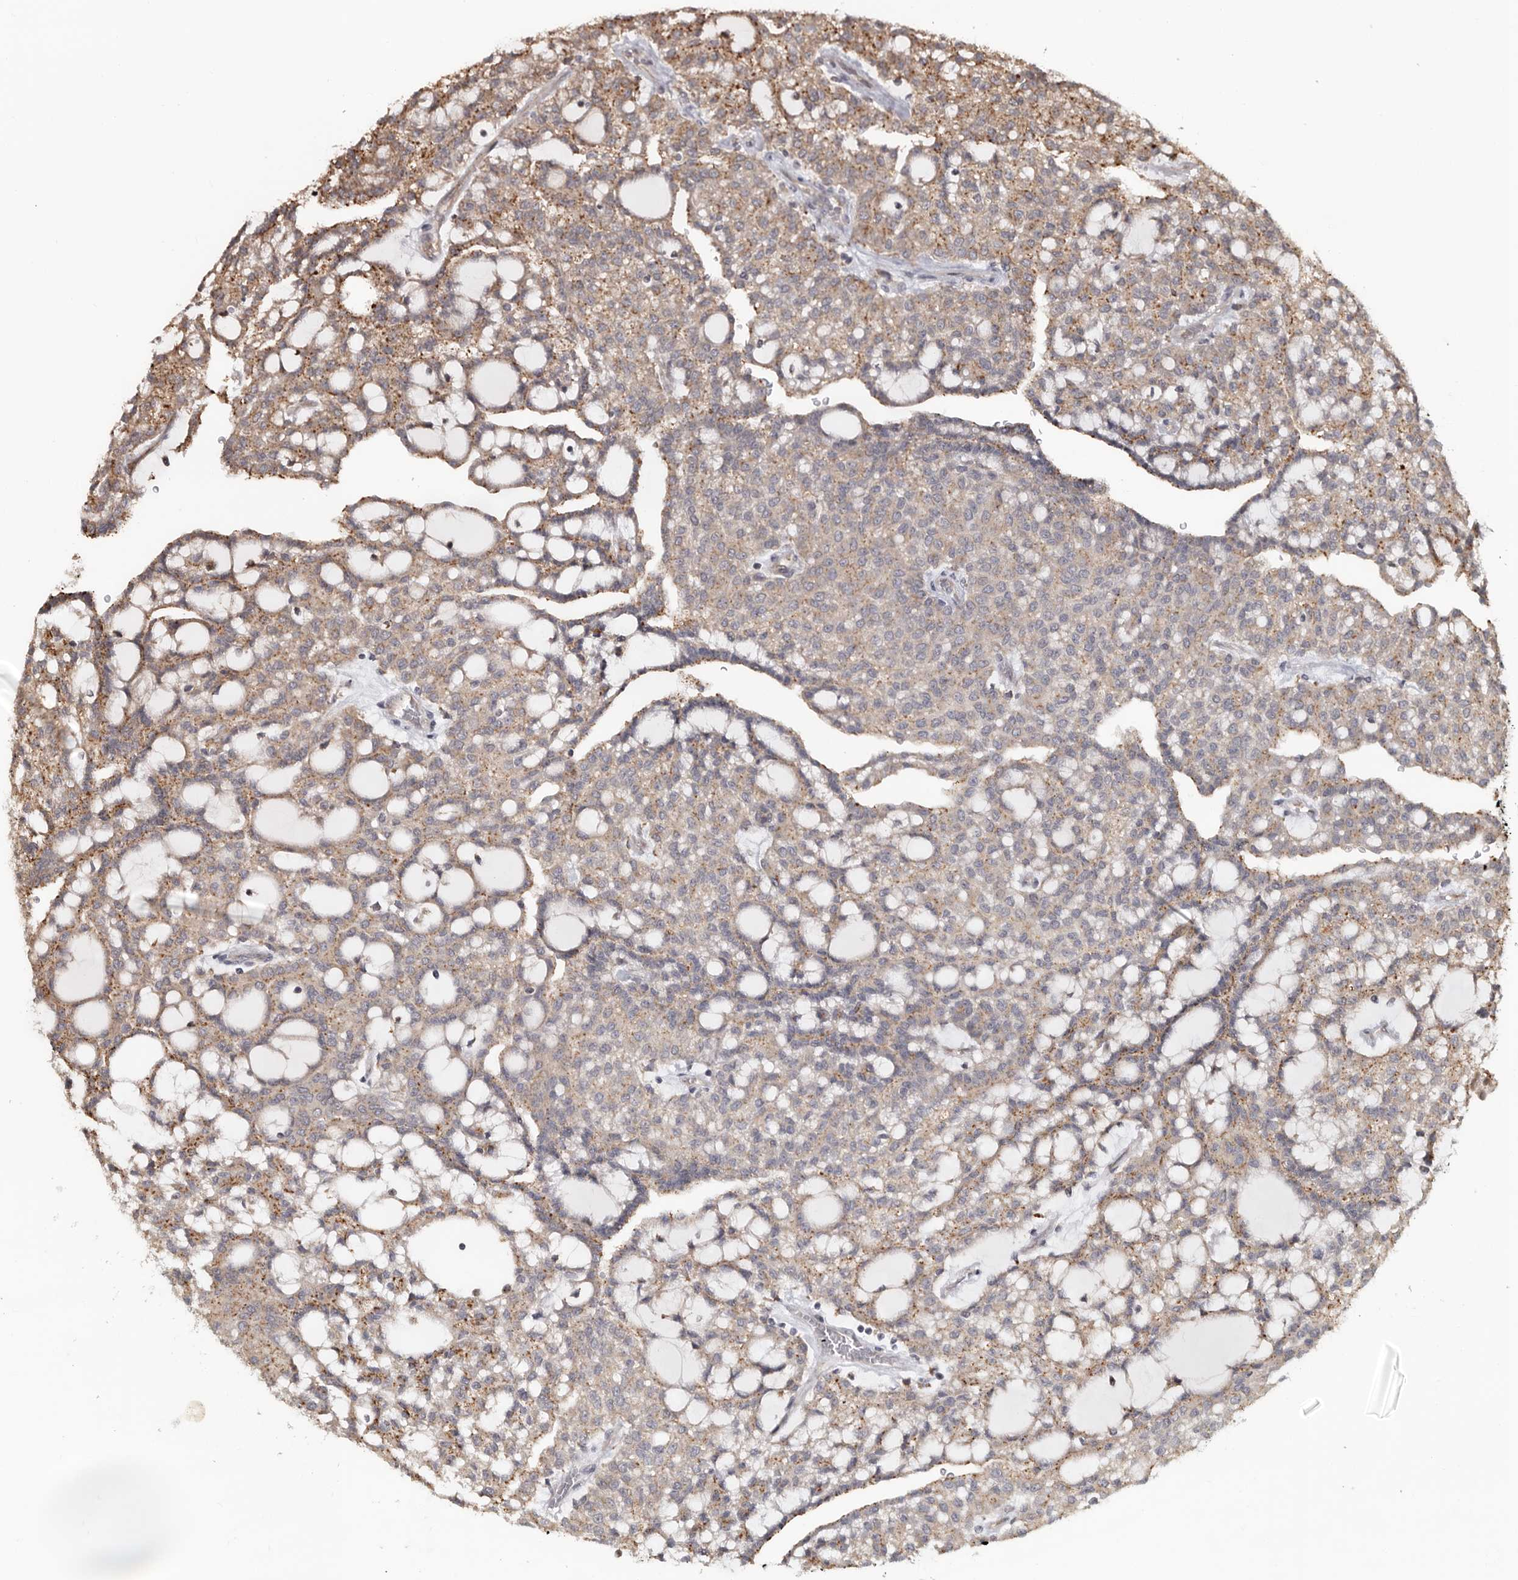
{"staining": {"intensity": "weak", "quantity": ">75%", "location": "cytoplasmic/membranous"}, "tissue": "renal cancer", "cell_type": "Tumor cells", "image_type": "cancer", "snomed": [{"axis": "morphology", "description": "Adenocarcinoma, NOS"}, {"axis": "topography", "description": "Kidney"}], "caption": "A low amount of weak cytoplasmic/membranous expression is appreciated in about >75% of tumor cells in adenocarcinoma (renal) tissue.", "gene": "ZNF83", "patient": {"sex": "male", "age": 63}}